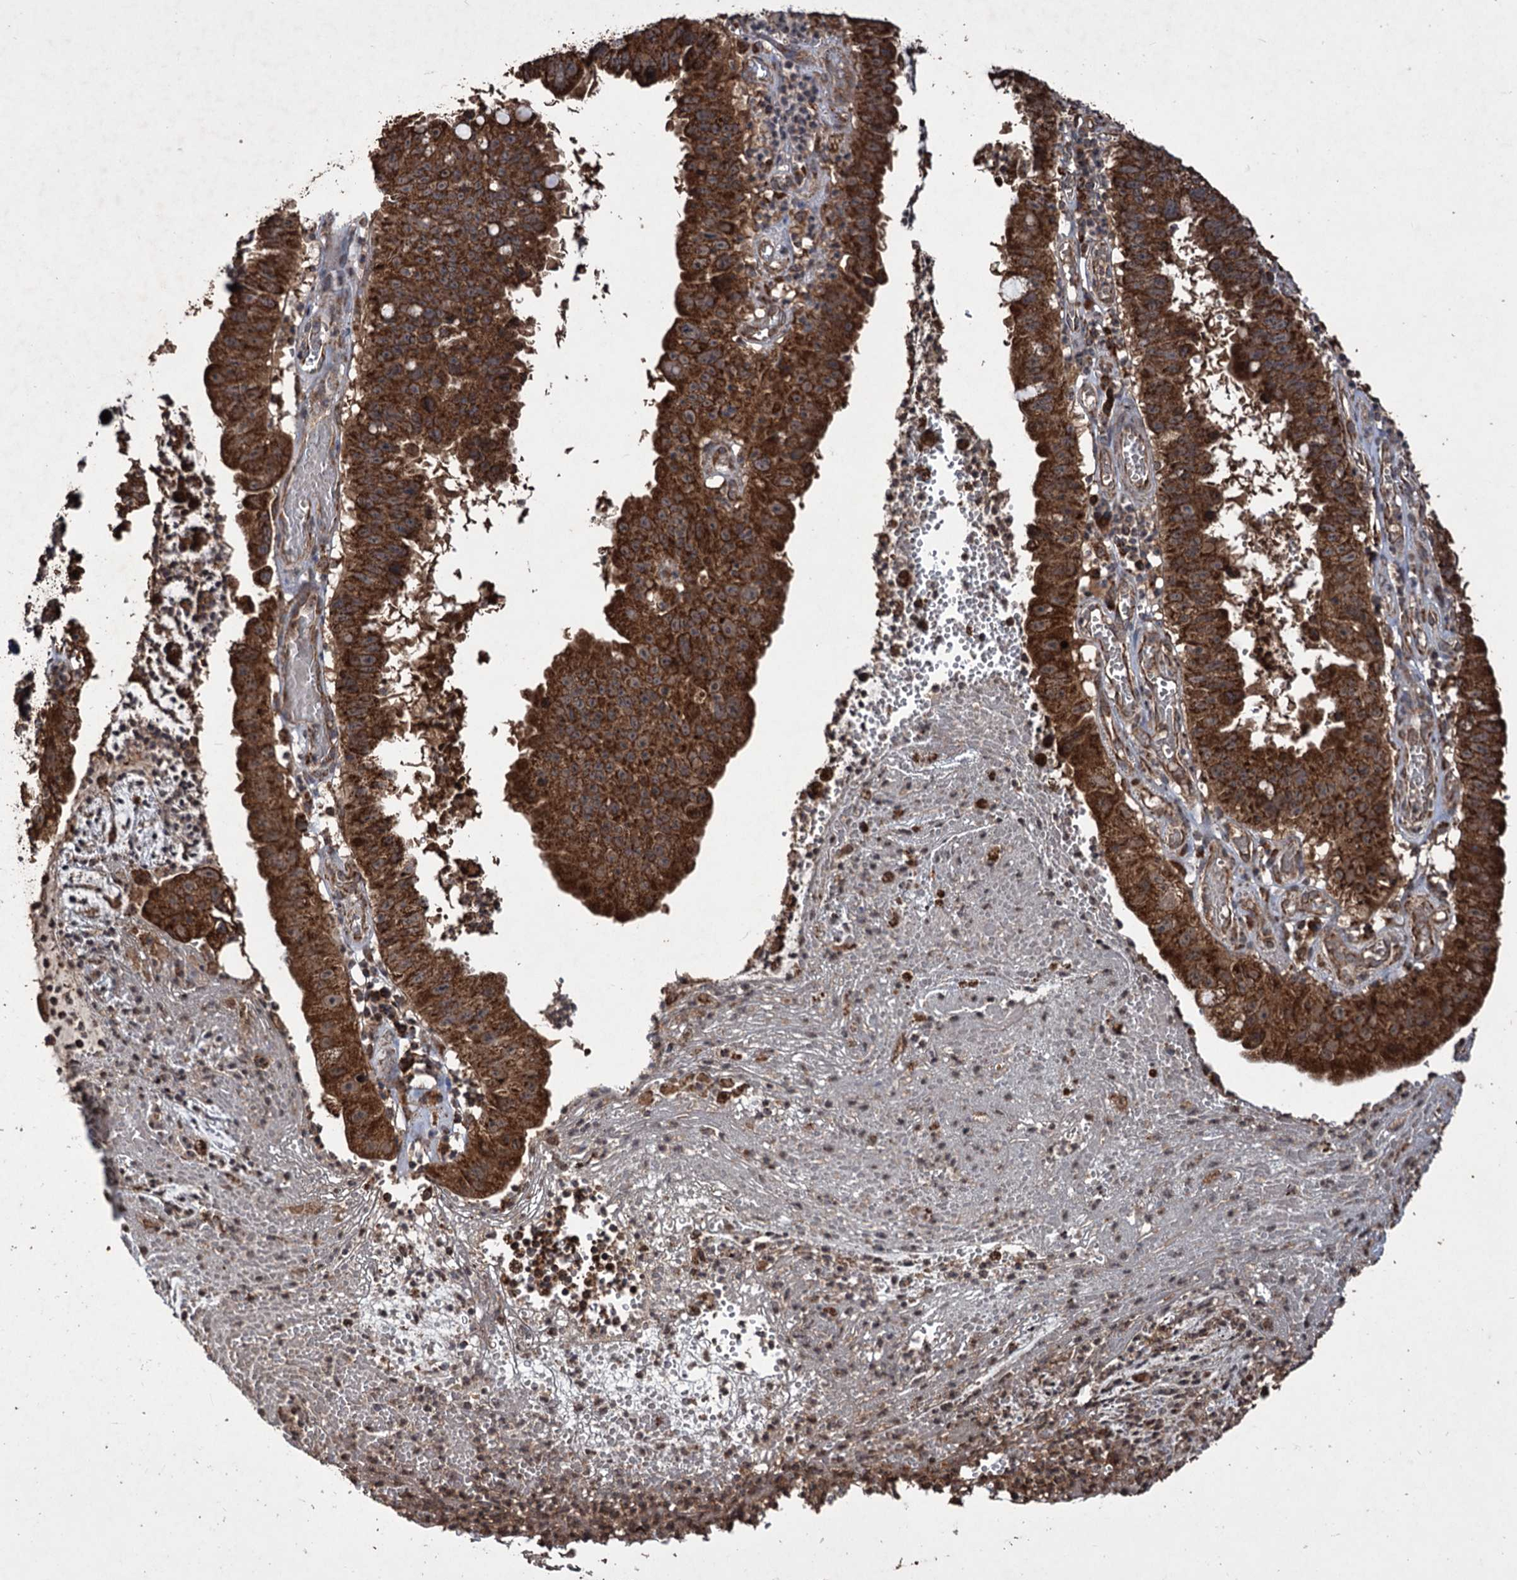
{"staining": {"intensity": "strong", "quantity": ">75%", "location": "cytoplasmic/membranous"}, "tissue": "stomach cancer", "cell_type": "Tumor cells", "image_type": "cancer", "snomed": [{"axis": "morphology", "description": "Adenocarcinoma, NOS"}, {"axis": "topography", "description": "Stomach"}], "caption": "Tumor cells display high levels of strong cytoplasmic/membranous expression in about >75% of cells in stomach adenocarcinoma.", "gene": "IPO4", "patient": {"sex": "male", "age": 59}}